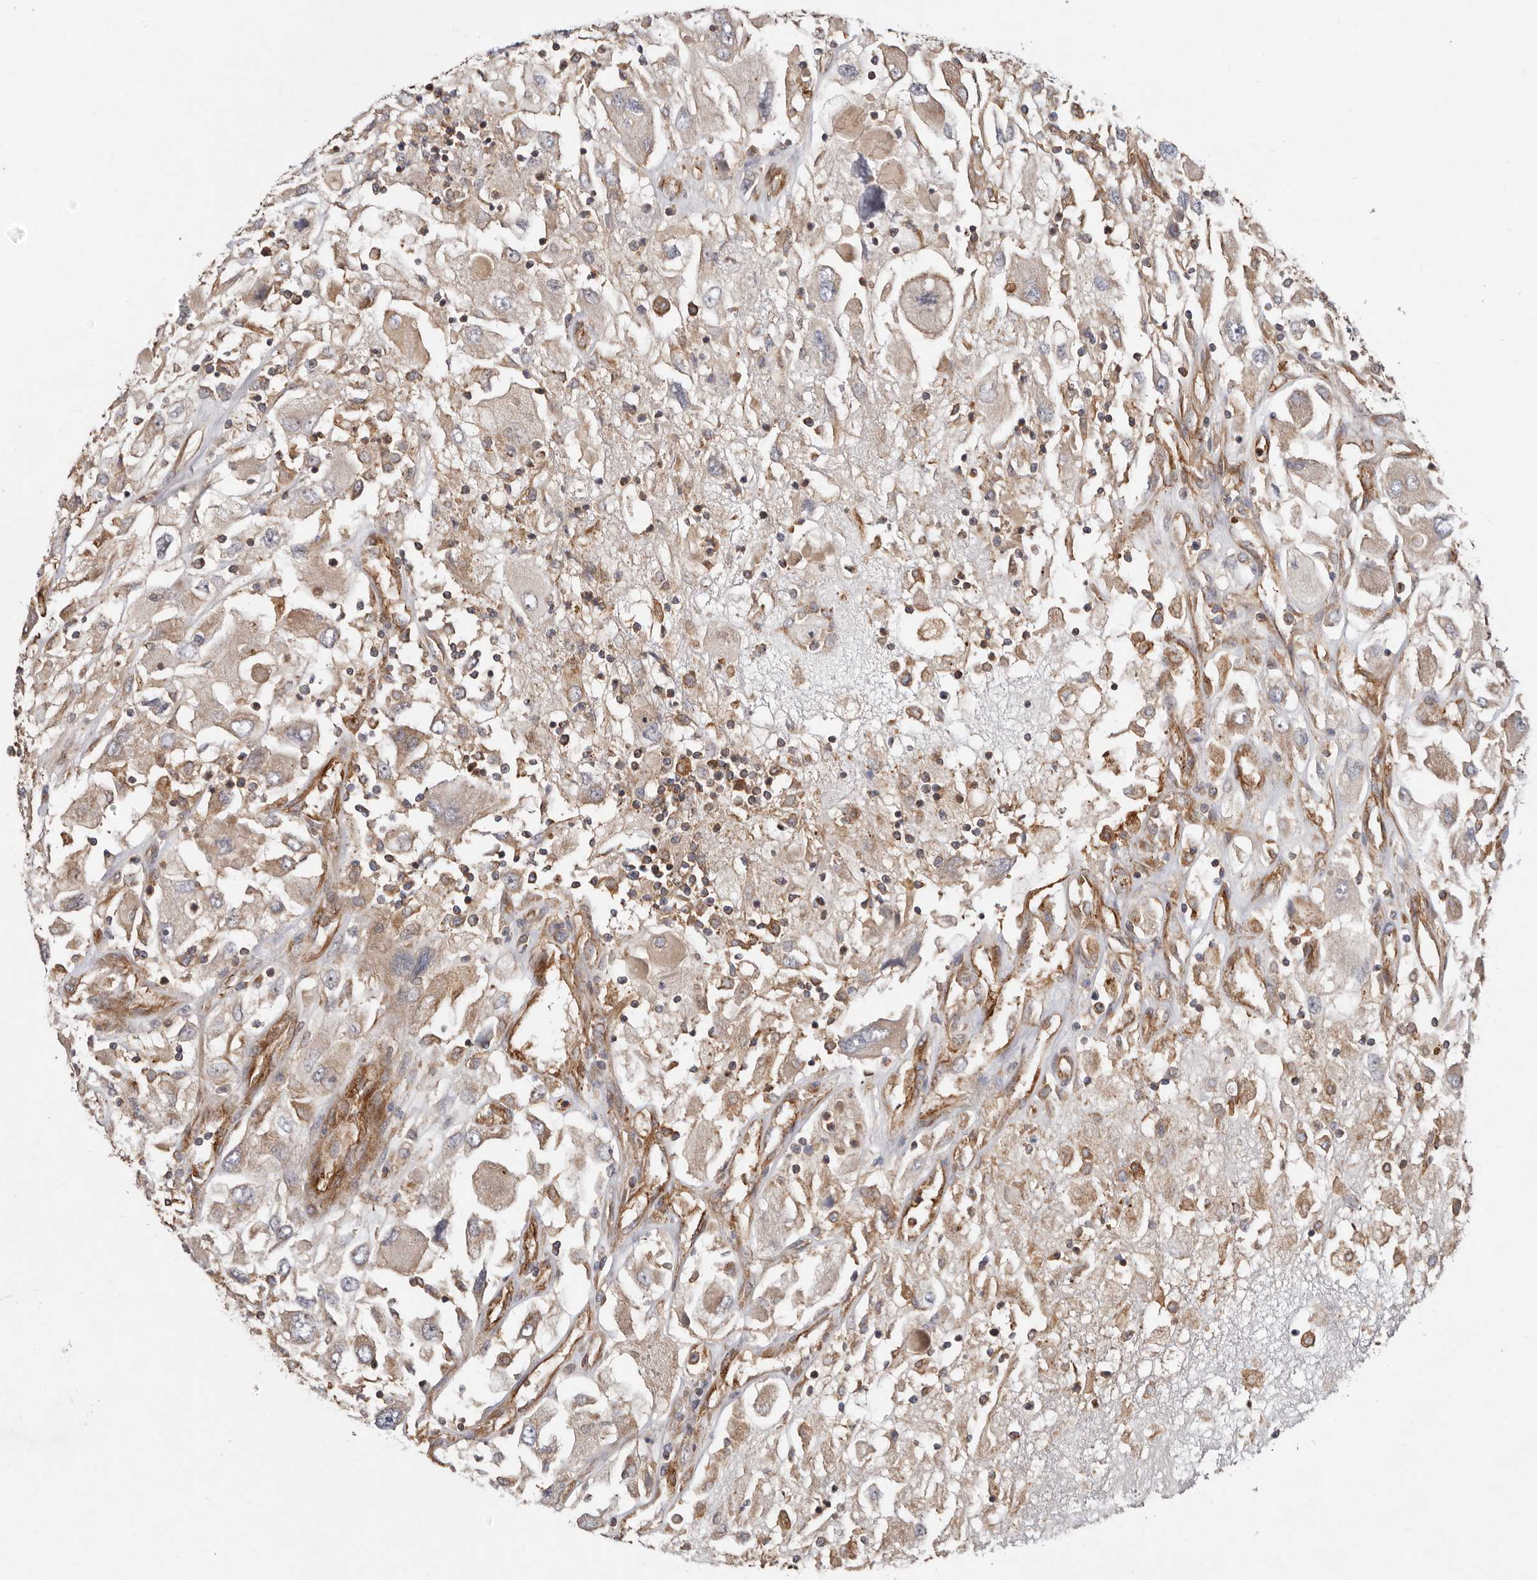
{"staining": {"intensity": "weak", "quantity": ">75%", "location": "cytoplasmic/membranous"}, "tissue": "renal cancer", "cell_type": "Tumor cells", "image_type": "cancer", "snomed": [{"axis": "morphology", "description": "Adenocarcinoma, NOS"}, {"axis": "topography", "description": "Kidney"}], "caption": "Adenocarcinoma (renal) stained with immunohistochemistry shows weak cytoplasmic/membranous staining in approximately >75% of tumor cells.", "gene": "TMC7", "patient": {"sex": "female", "age": 52}}